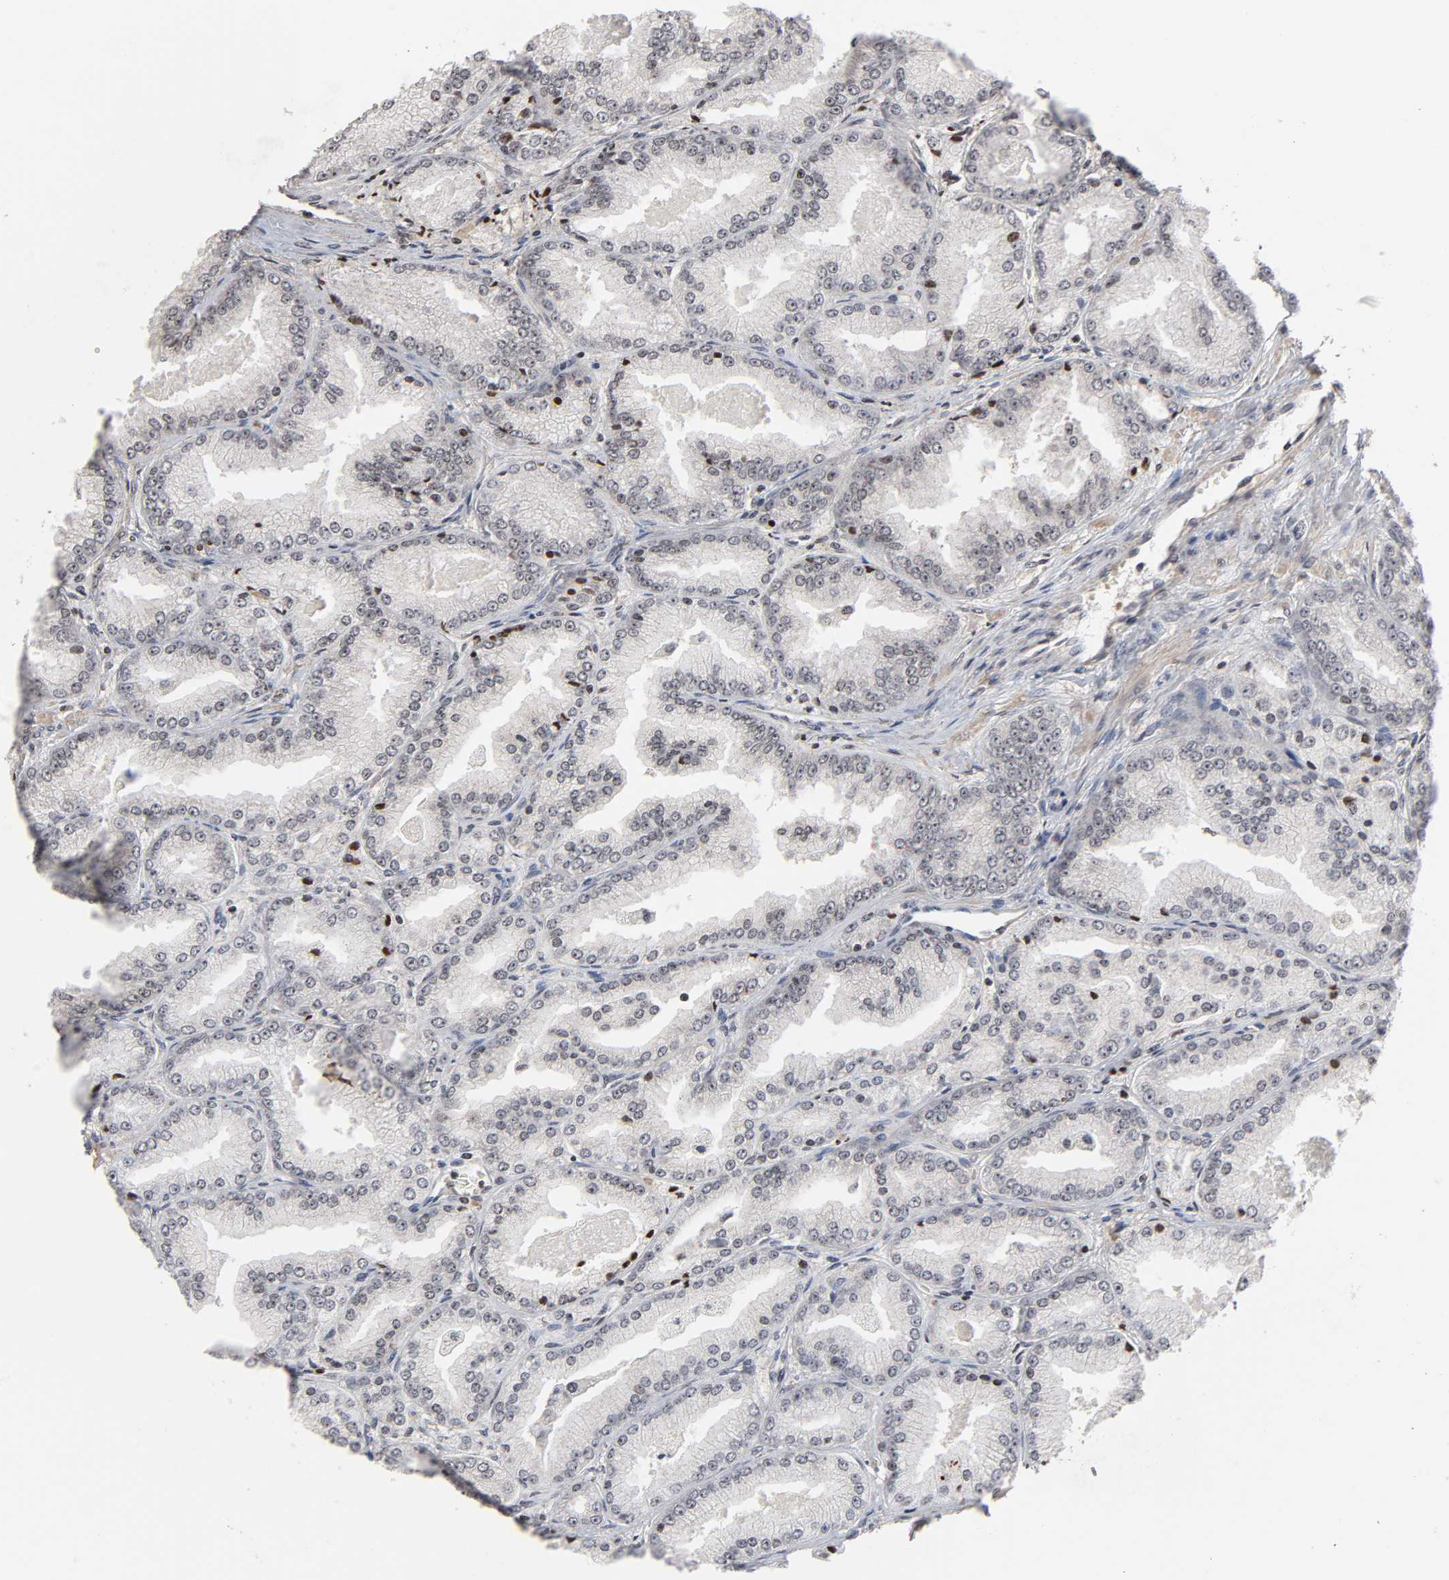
{"staining": {"intensity": "negative", "quantity": "none", "location": "none"}, "tissue": "prostate cancer", "cell_type": "Tumor cells", "image_type": "cancer", "snomed": [{"axis": "morphology", "description": "Adenocarcinoma, High grade"}, {"axis": "topography", "description": "Prostate"}], "caption": "This is a micrograph of immunohistochemistry (IHC) staining of high-grade adenocarcinoma (prostate), which shows no positivity in tumor cells.", "gene": "ZNF473", "patient": {"sex": "male", "age": 61}}